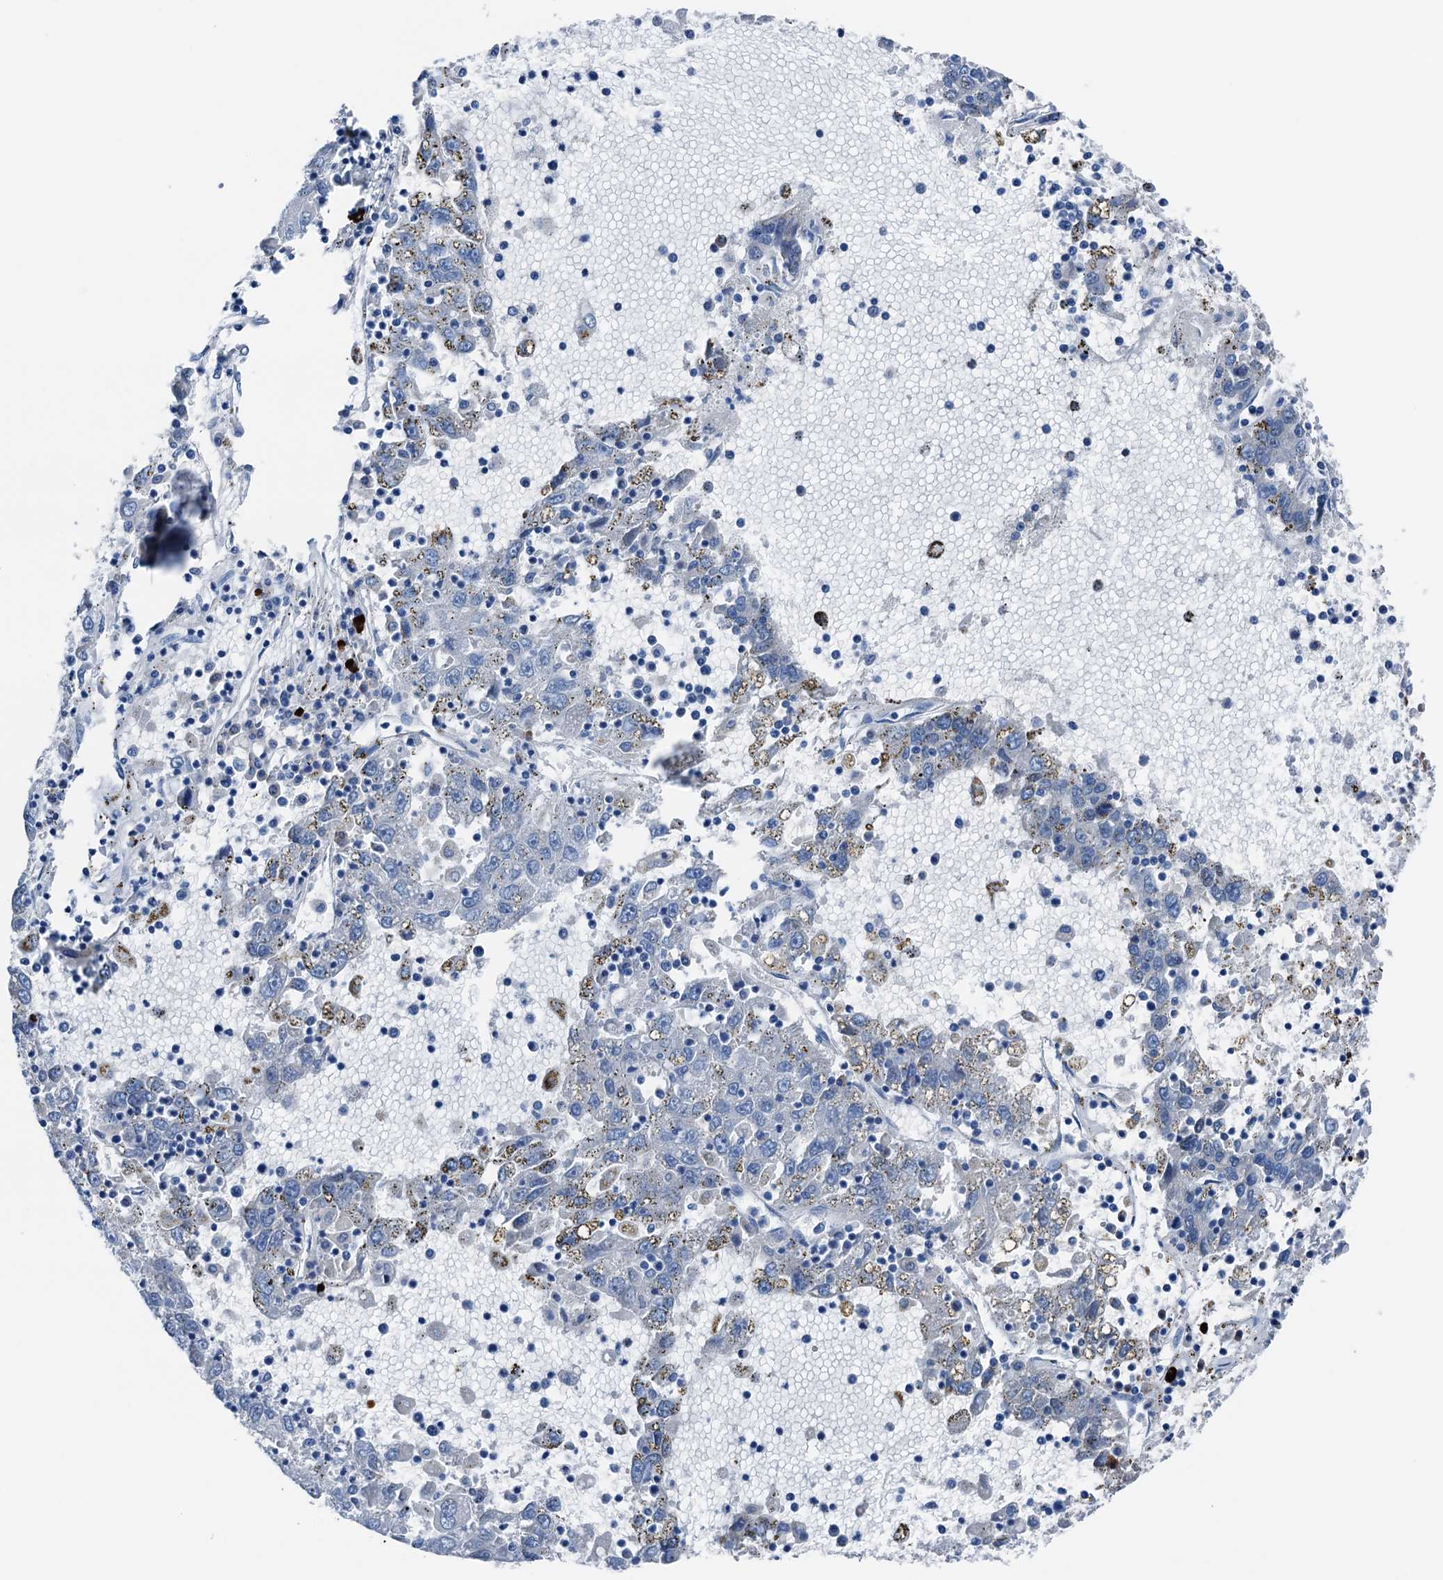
{"staining": {"intensity": "negative", "quantity": "none", "location": "none"}, "tissue": "liver cancer", "cell_type": "Tumor cells", "image_type": "cancer", "snomed": [{"axis": "morphology", "description": "Carcinoma, Hepatocellular, NOS"}, {"axis": "topography", "description": "Liver"}], "caption": "There is no significant positivity in tumor cells of liver hepatocellular carcinoma. (DAB immunohistochemistry visualized using brightfield microscopy, high magnification).", "gene": "C1QTNF4", "patient": {"sex": "male", "age": 49}}